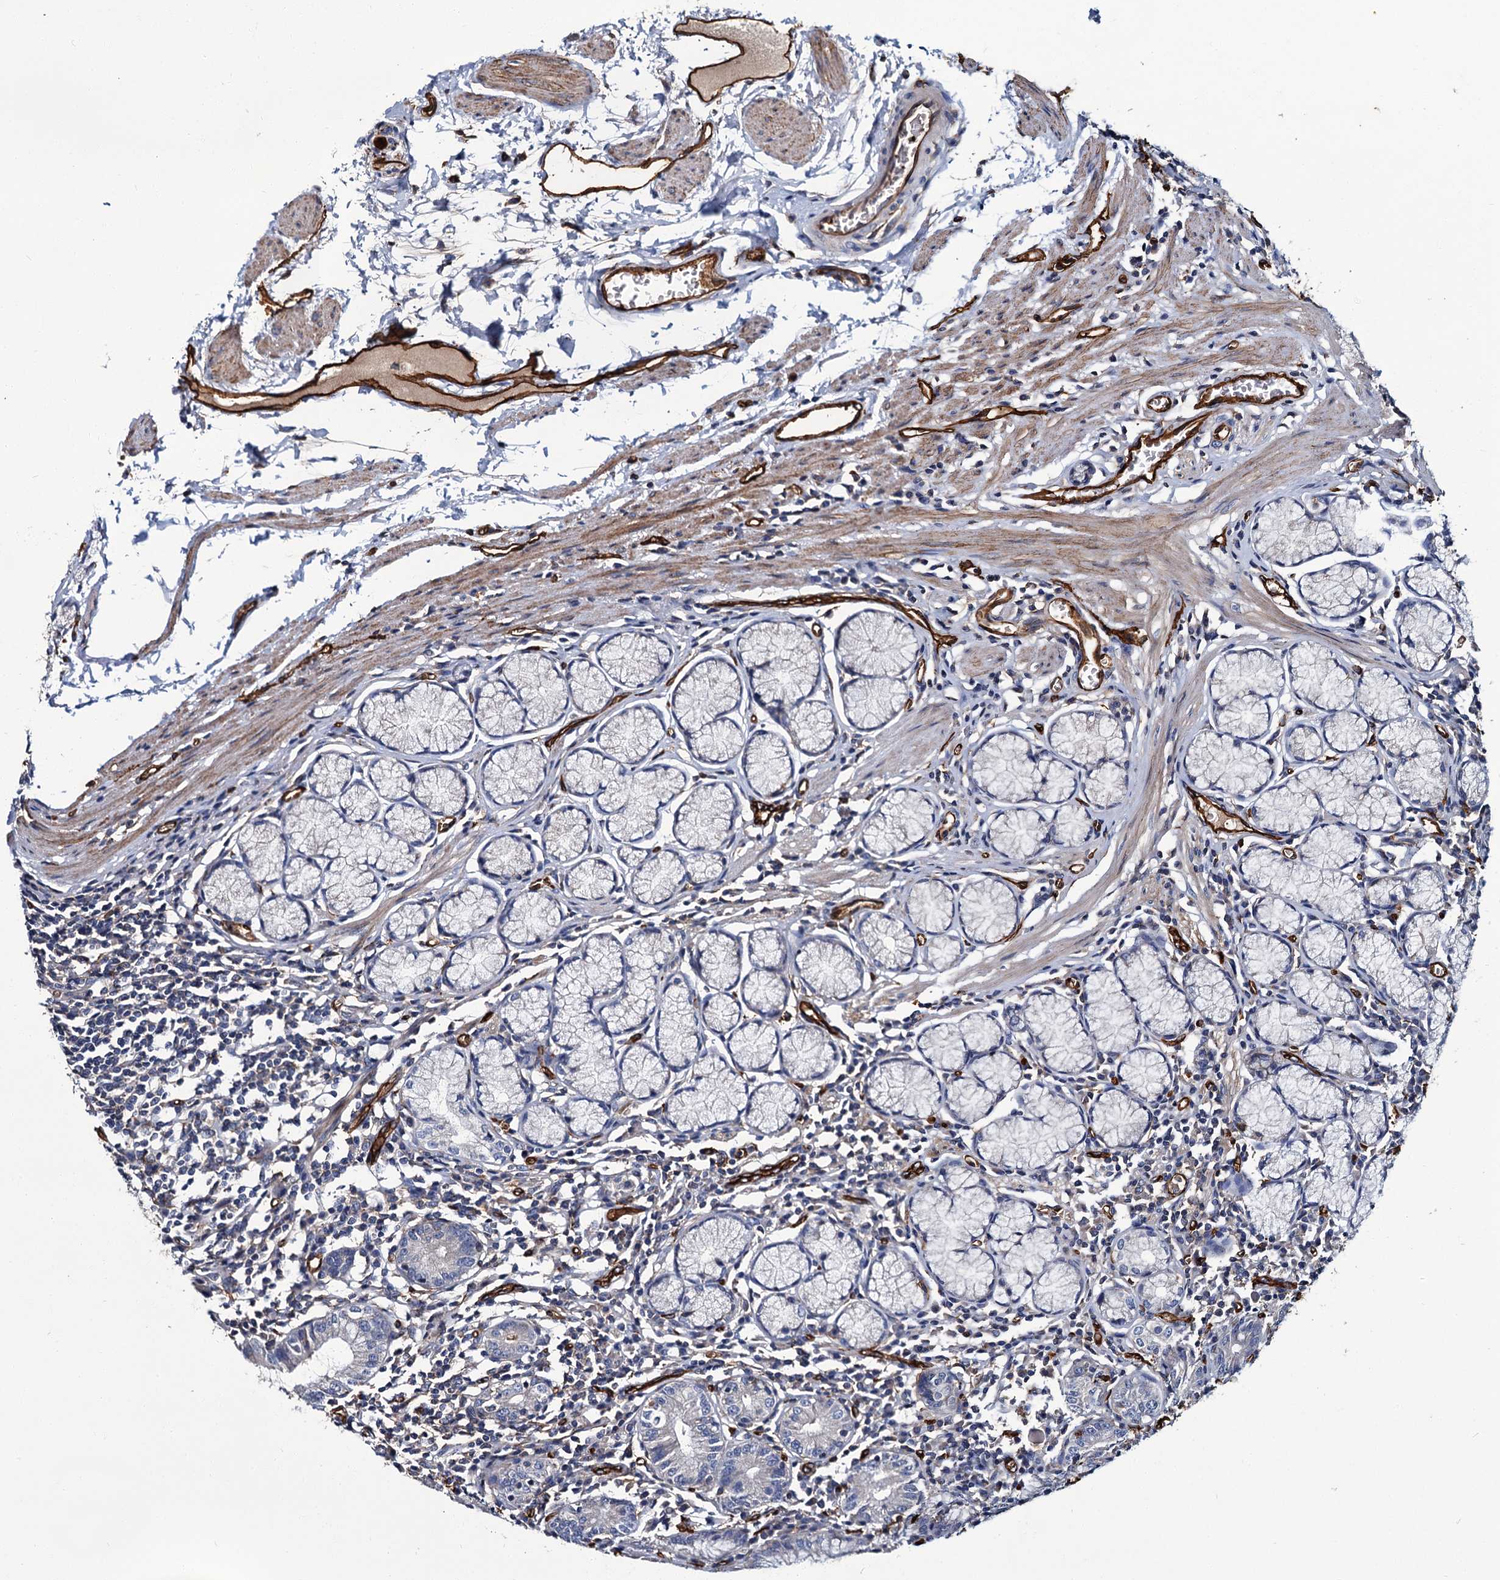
{"staining": {"intensity": "negative", "quantity": "none", "location": "none"}, "tissue": "stomach", "cell_type": "Glandular cells", "image_type": "normal", "snomed": [{"axis": "morphology", "description": "Normal tissue, NOS"}, {"axis": "topography", "description": "Stomach"}], "caption": "This is an immunohistochemistry (IHC) histopathology image of unremarkable stomach. There is no staining in glandular cells.", "gene": "CACNA1C", "patient": {"sex": "male", "age": 55}}